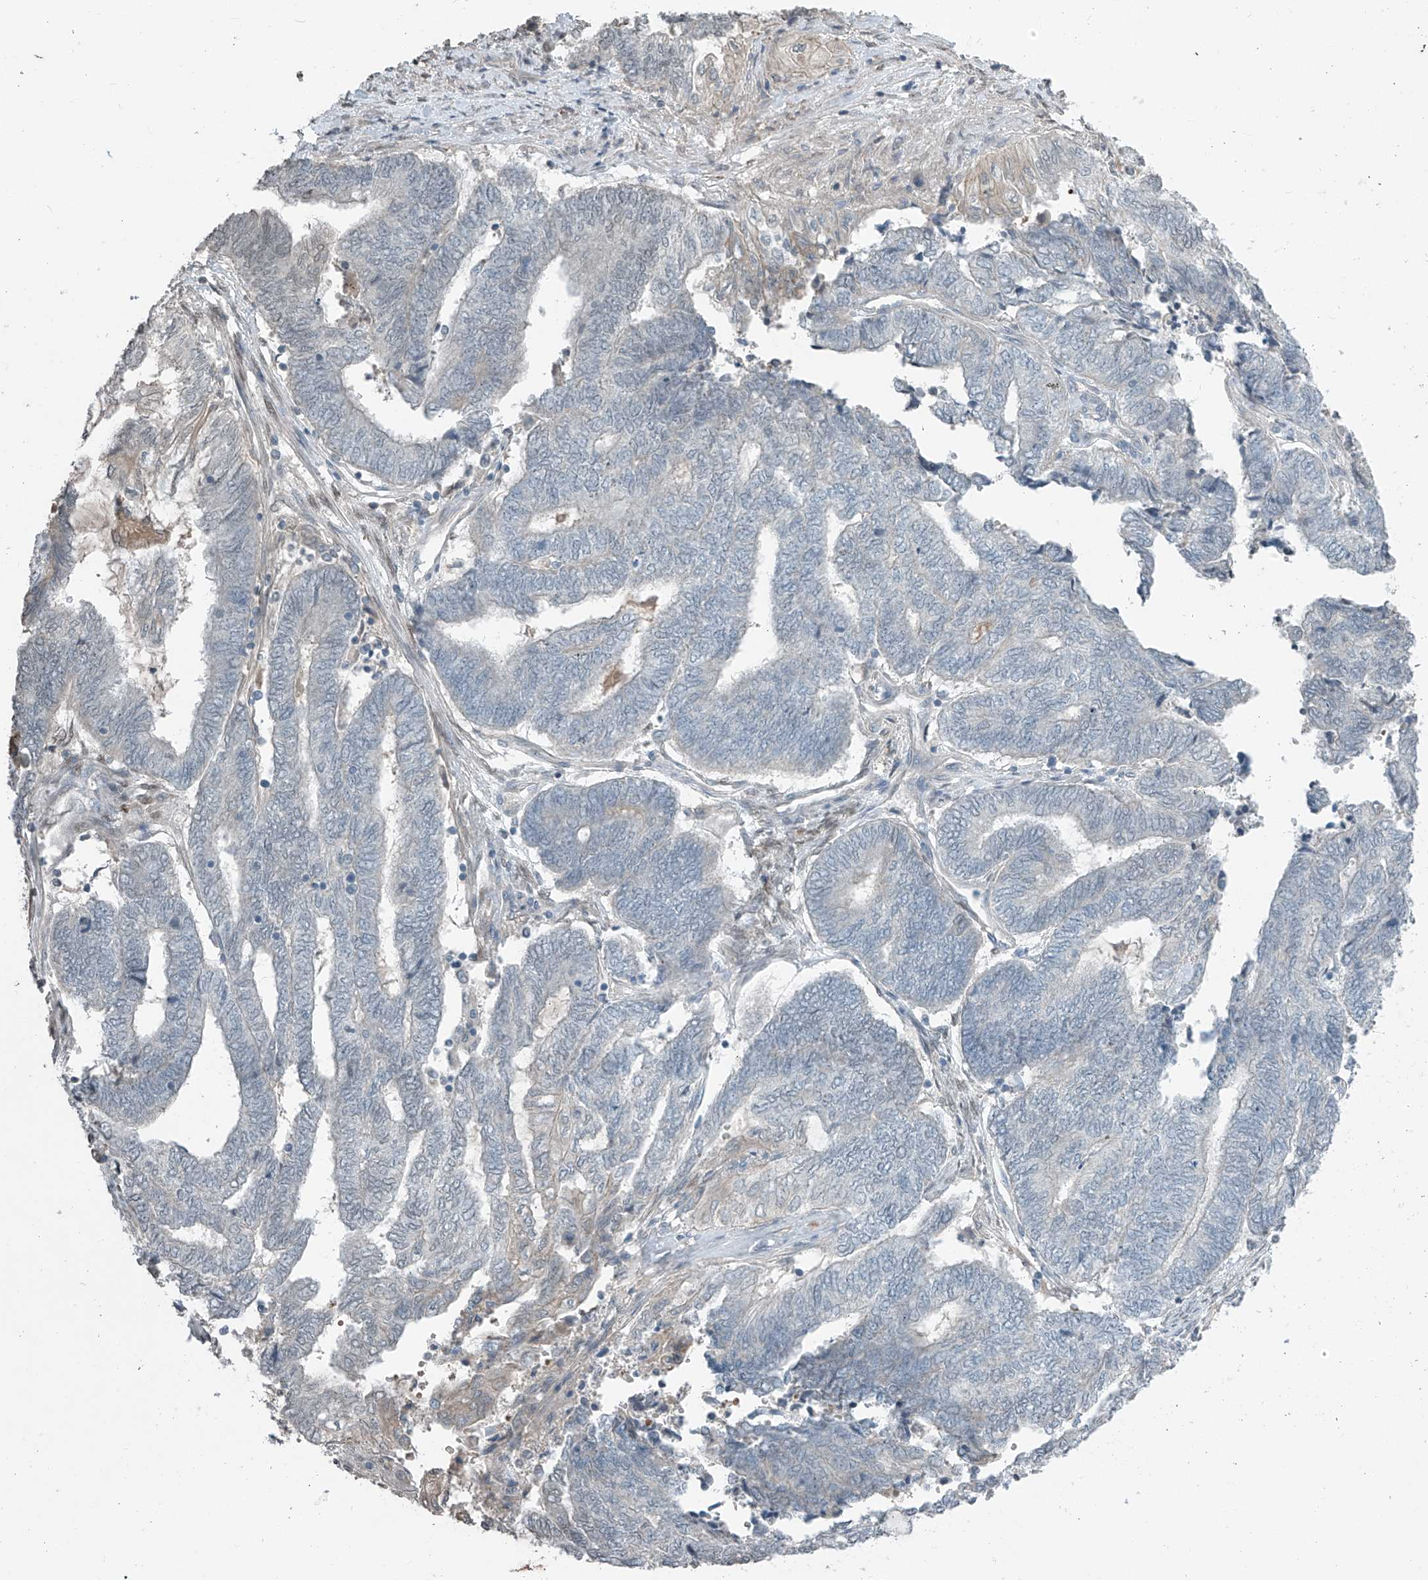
{"staining": {"intensity": "weak", "quantity": "<25%", "location": "cytoplasmic/membranous"}, "tissue": "endometrial cancer", "cell_type": "Tumor cells", "image_type": "cancer", "snomed": [{"axis": "morphology", "description": "Adenocarcinoma, NOS"}, {"axis": "topography", "description": "Uterus"}, {"axis": "topography", "description": "Endometrium"}], "caption": "DAB immunohistochemical staining of human adenocarcinoma (endometrial) demonstrates no significant staining in tumor cells.", "gene": "HOXA11", "patient": {"sex": "female", "age": 70}}